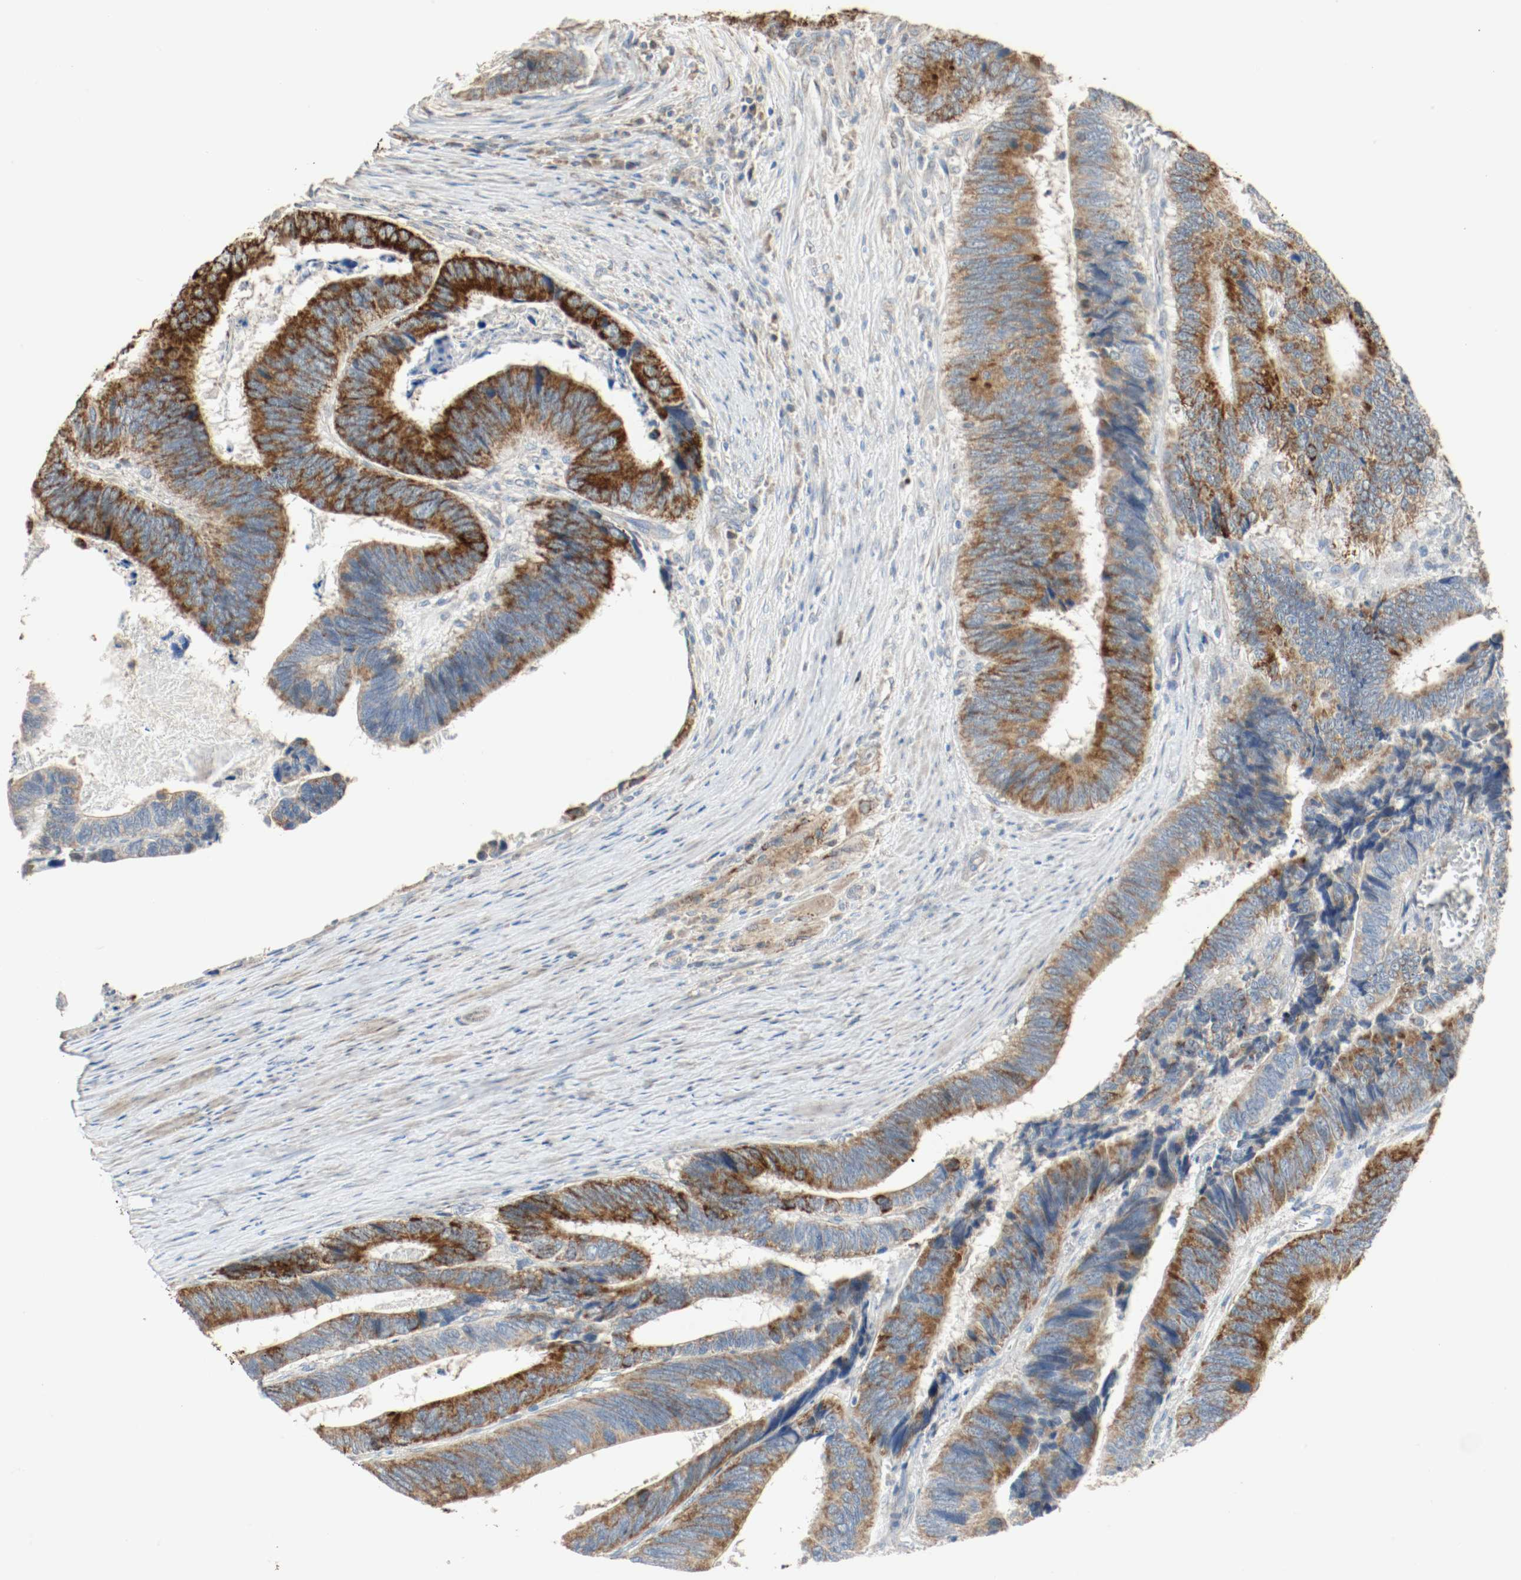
{"staining": {"intensity": "strong", "quantity": ">75%", "location": "cytoplasmic/membranous"}, "tissue": "colorectal cancer", "cell_type": "Tumor cells", "image_type": "cancer", "snomed": [{"axis": "morphology", "description": "Adenocarcinoma, NOS"}, {"axis": "topography", "description": "Colon"}], "caption": "Colorectal cancer stained with DAB (3,3'-diaminobenzidine) IHC reveals high levels of strong cytoplasmic/membranous staining in about >75% of tumor cells. Using DAB (3,3'-diaminobenzidine) (brown) and hematoxylin (blue) stains, captured at high magnification using brightfield microscopy.", "gene": "ALDH4A1", "patient": {"sex": "male", "age": 72}}